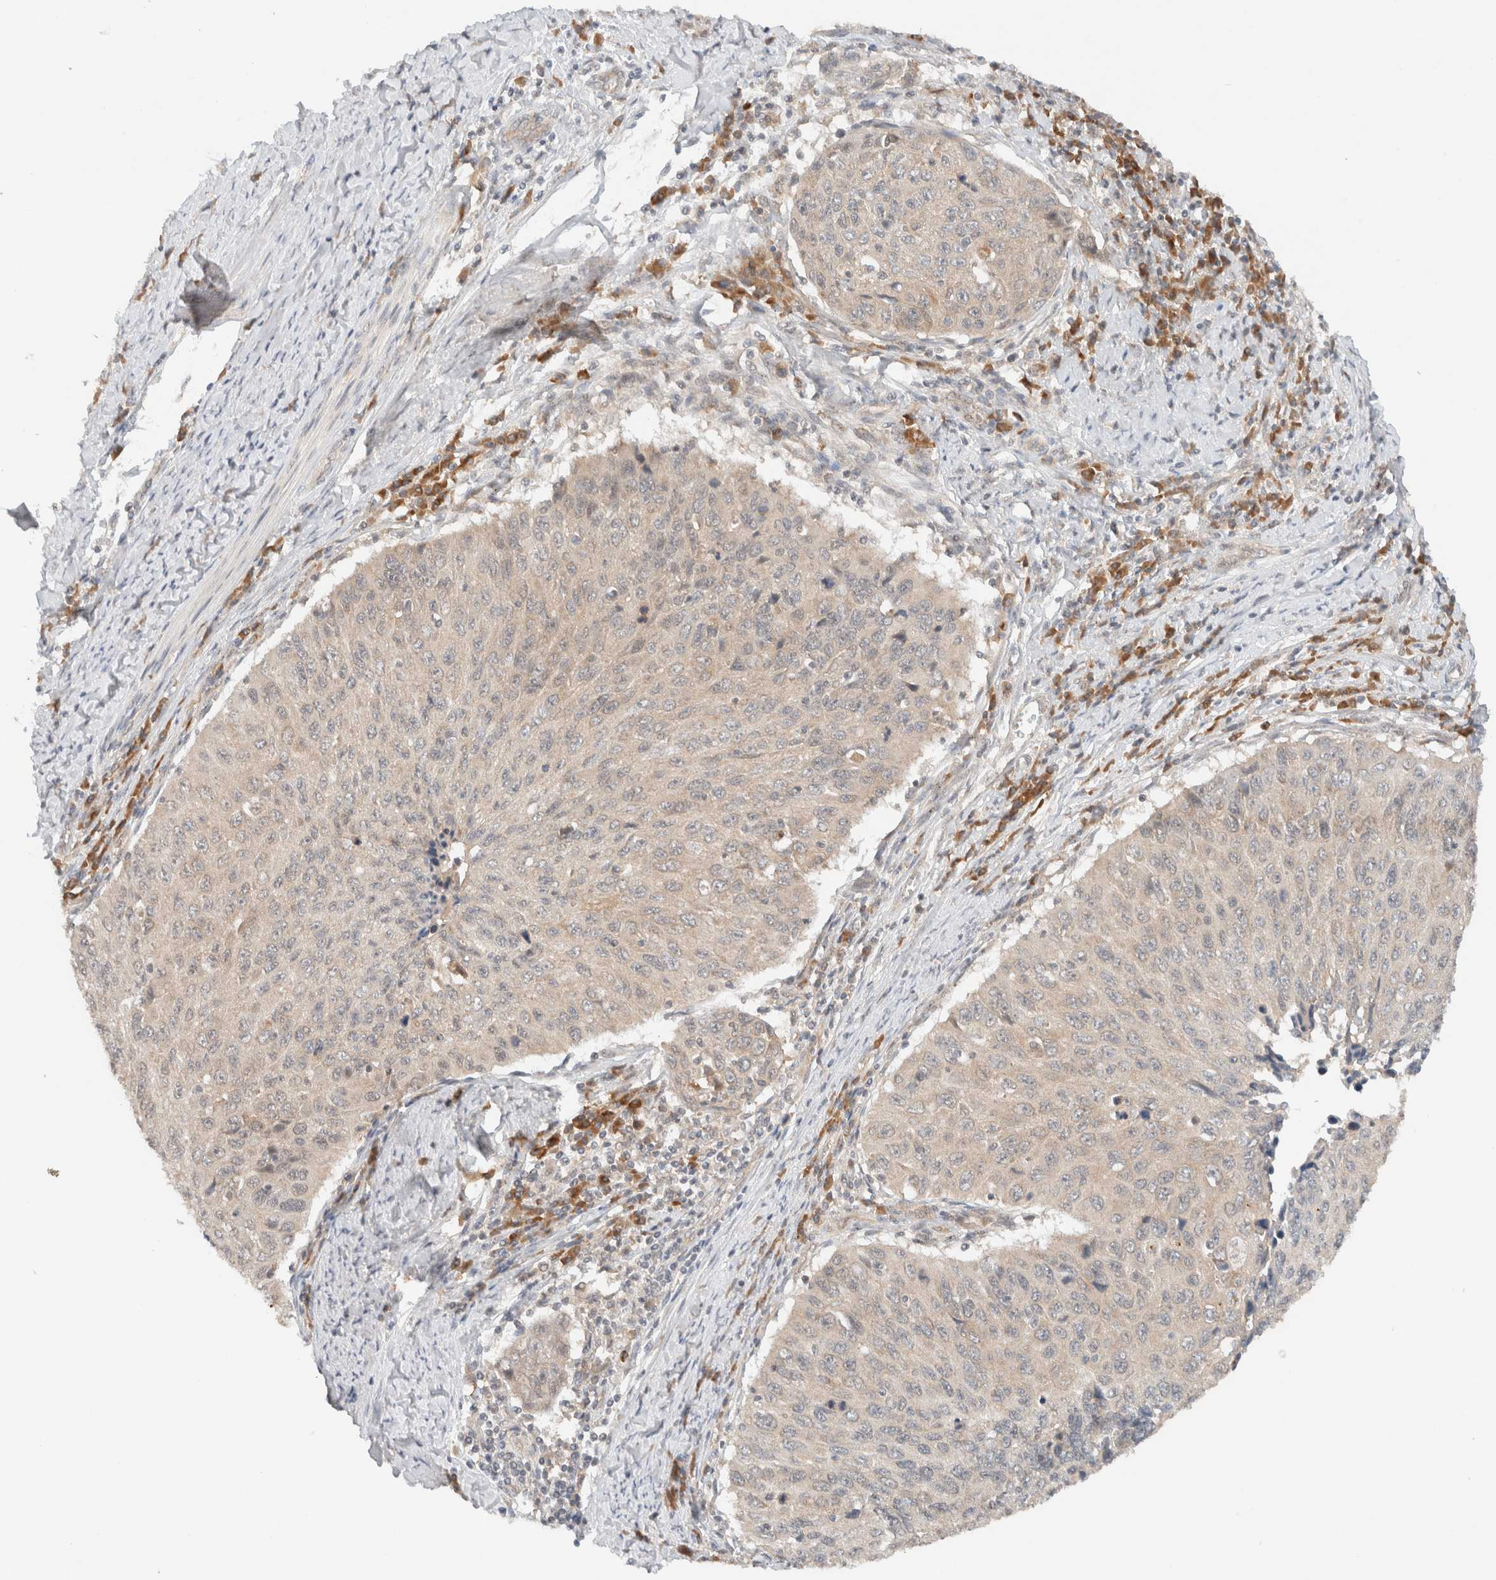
{"staining": {"intensity": "weak", "quantity": ">75%", "location": "cytoplasmic/membranous"}, "tissue": "cervical cancer", "cell_type": "Tumor cells", "image_type": "cancer", "snomed": [{"axis": "morphology", "description": "Squamous cell carcinoma, NOS"}, {"axis": "topography", "description": "Cervix"}], "caption": "Cervical cancer (squamous cell carcinoma) stained for a protein displays weak cytoplasmic/membranous positivity in tumor cells.", "gene": "ARFGEF2", "patient": {"sex": "female", "age": 53}}